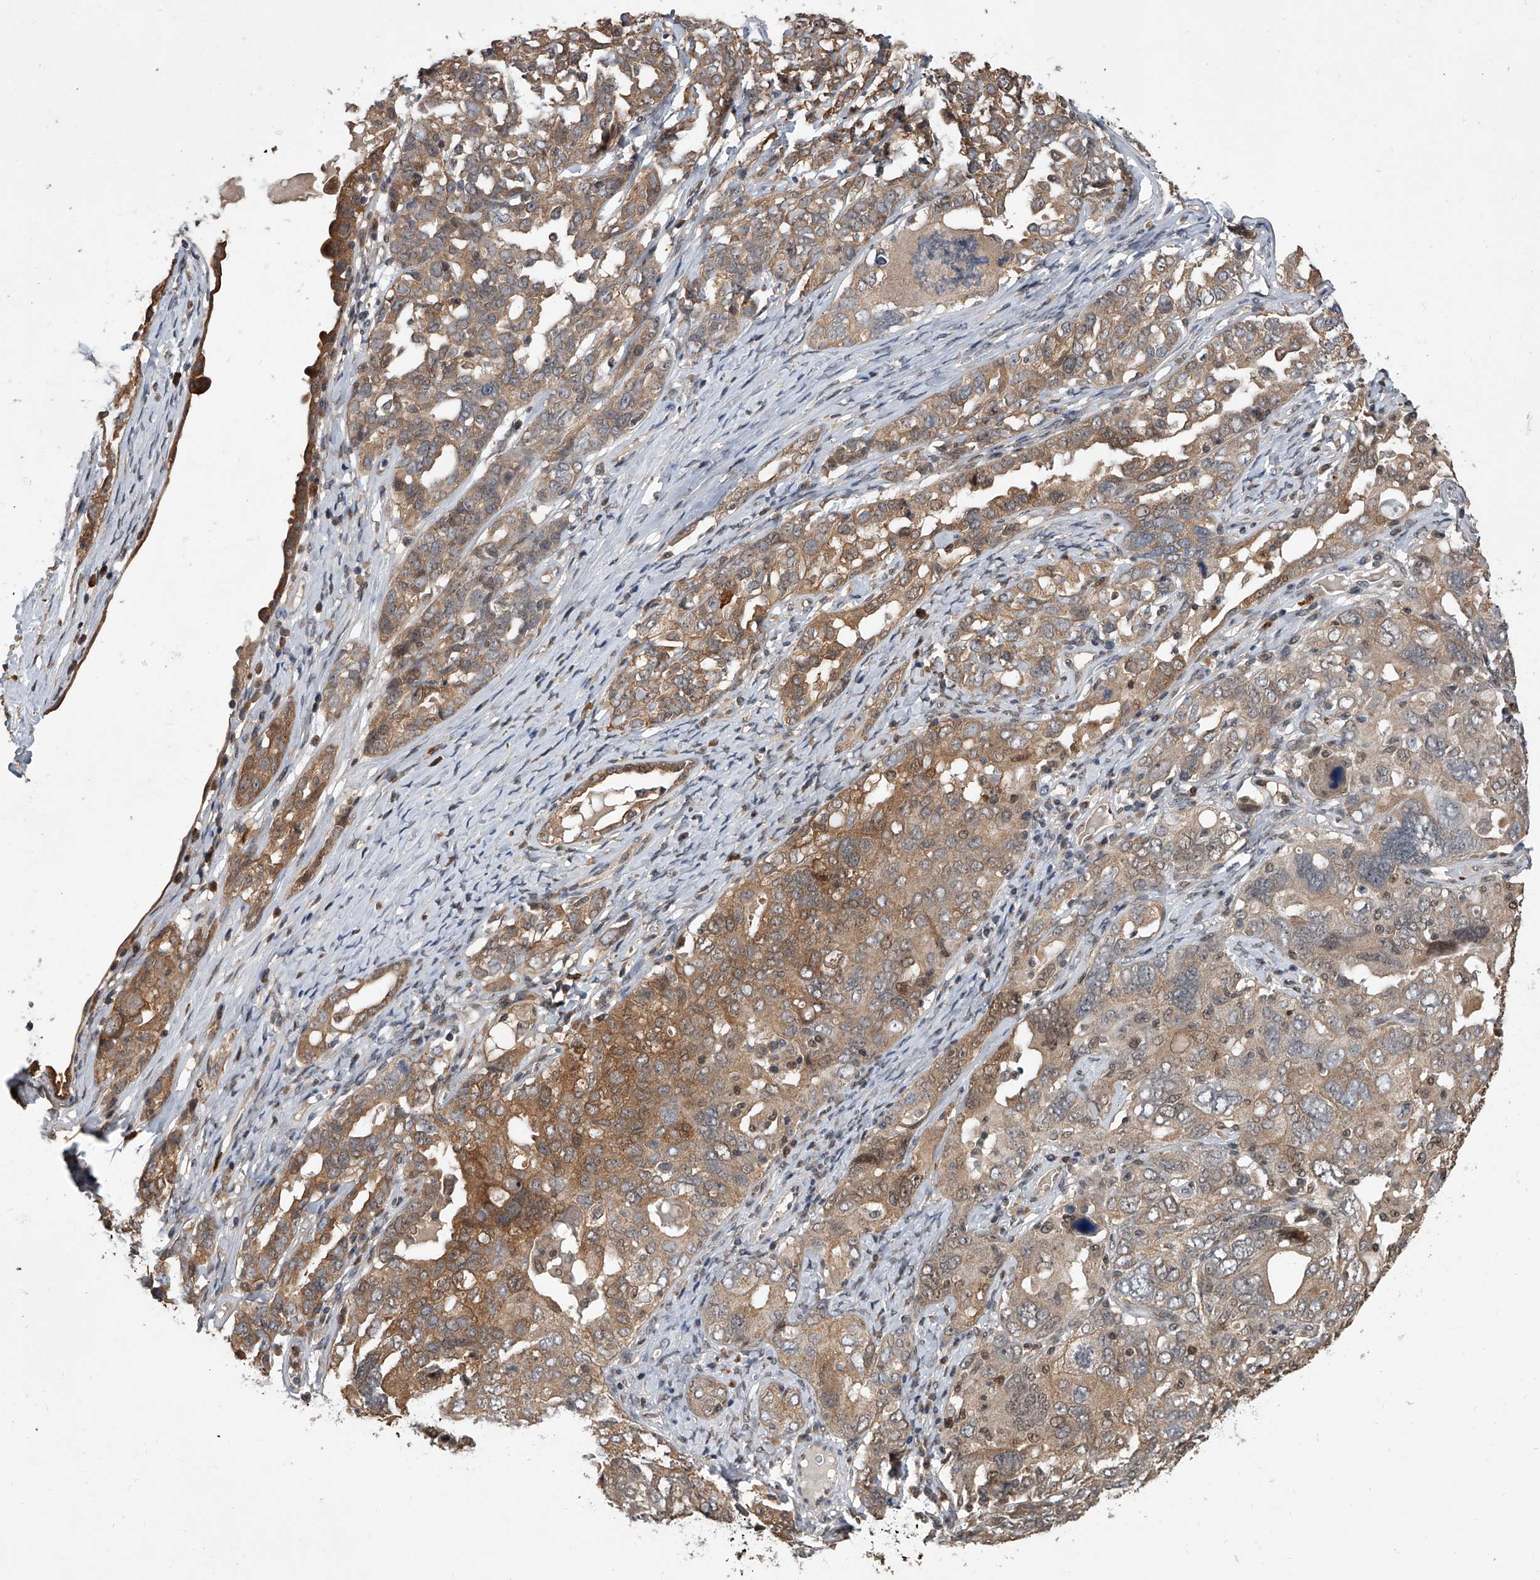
{"staining": {"intensity": "moderate", "quantity": ">75%", "location": "cytoplasmic/membranous,nuclear"}, "tissue": "ovarian cancer", "cell_type": "Tumor cells", "image_type": "cancer", "snomed": [{"axis": "morphology", "description": "Carcinoma, endometroid"}, {"axis": "topography", "description": "Ovary"}], "caption": "Protein expression analysis of human ovarian endometroid carcinoma reveals moderate cytoplasmic/membranous and nuclear expression in about >75% of tumor cells.", "gene": "BHLHE23", "patient": {"sex": "female", "age": 62}}